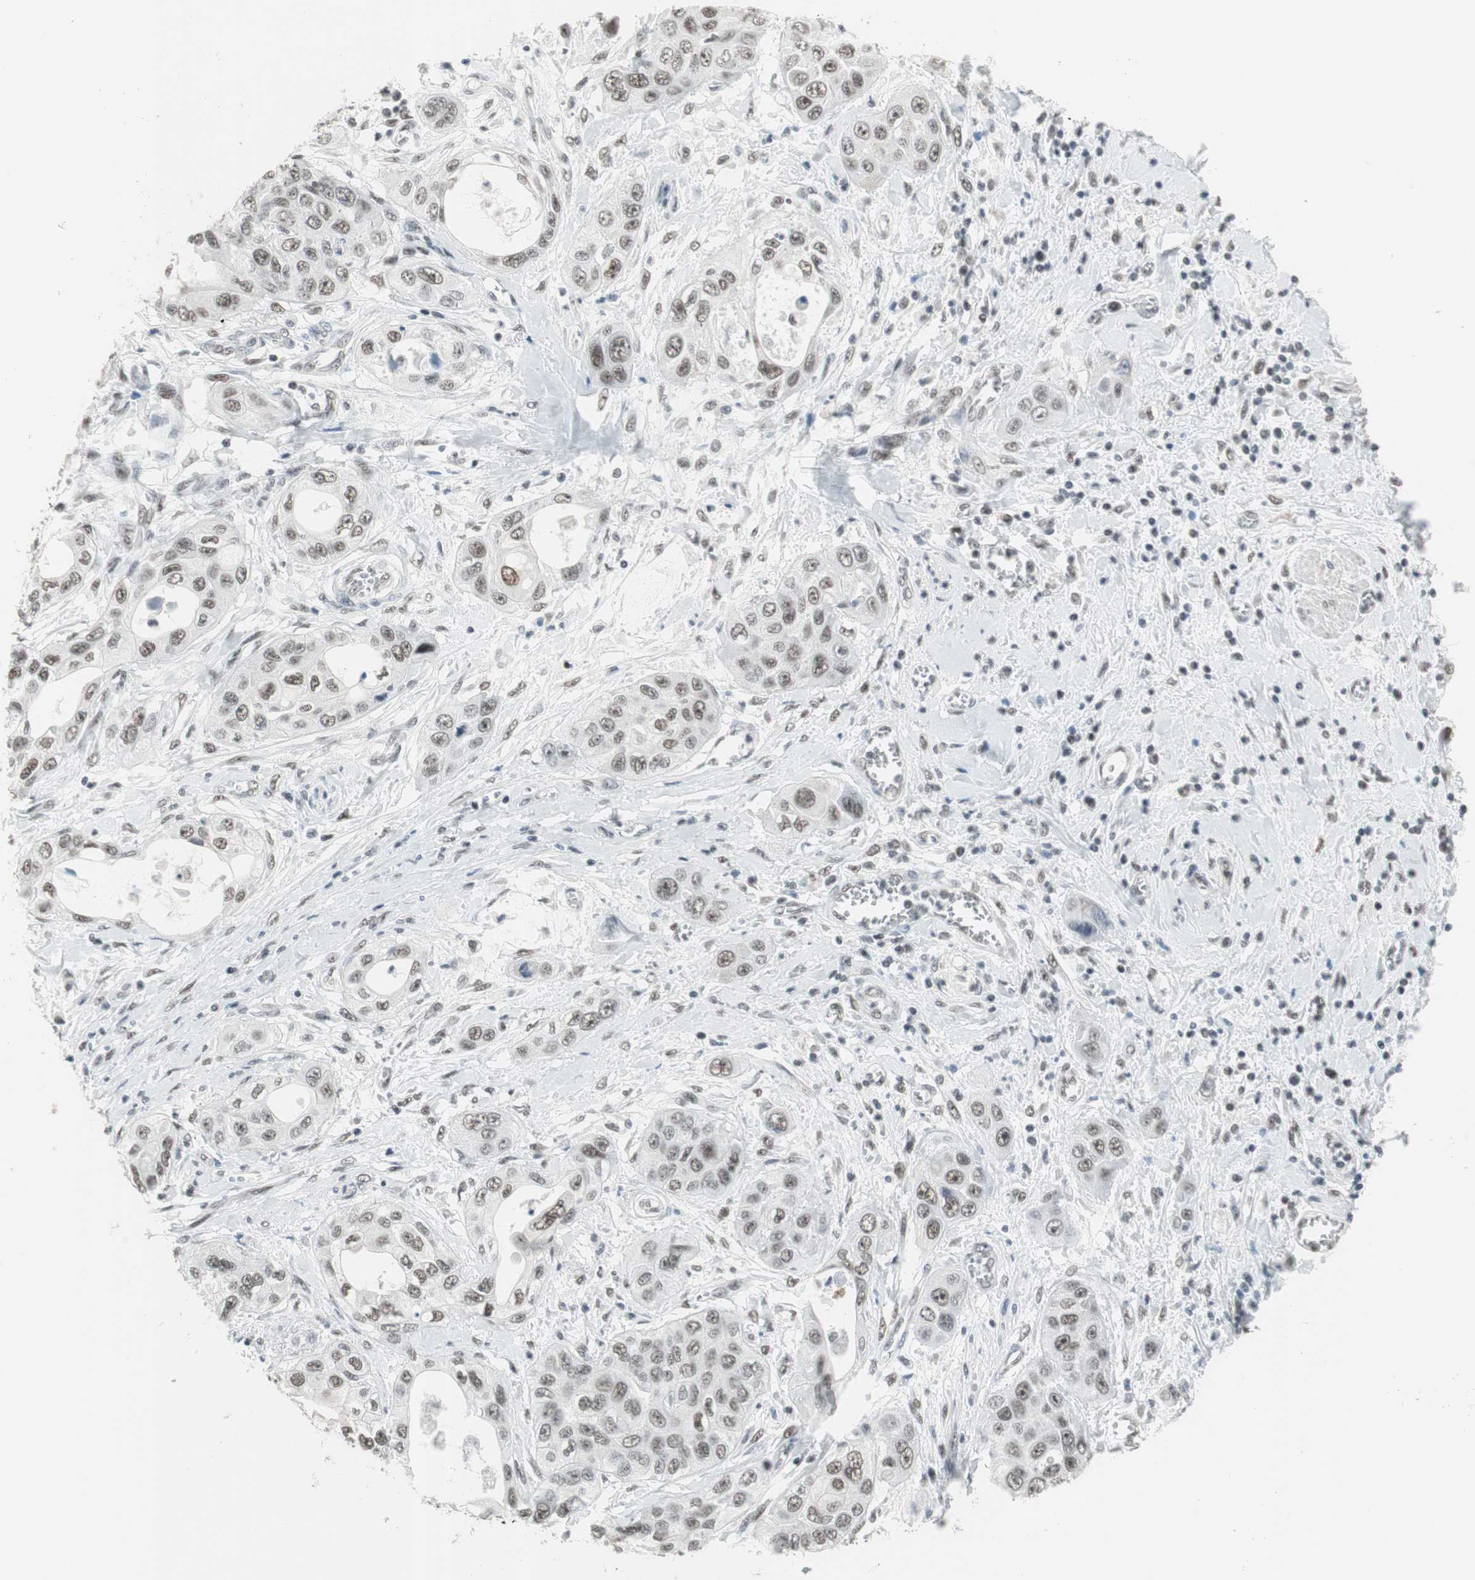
{"staining": {"intensity": "moderate", "quantity": ">75%", "location": "nuclear"}, "tissue": "pancreatic cancer", "cell_type": "Tumor cells", "image_type": "cancer", "snomed": [{"axis": "morphology", "description": "Adenocarcinoma, NOS"}, {"axis": "topography", "description": "Pancreas"}], "caption": "A high-resolution micrograph shows immunohistochemistry (IHC) staining of pancreatic adenocarcinoma, which shows moderate nuclear positivity in about >75% of tumor cells. The protein of interest is shown in brown color, while the nuclei are stained blue.", "gene": "RTF1", "patient": {"sex": "female", "age": 70}}